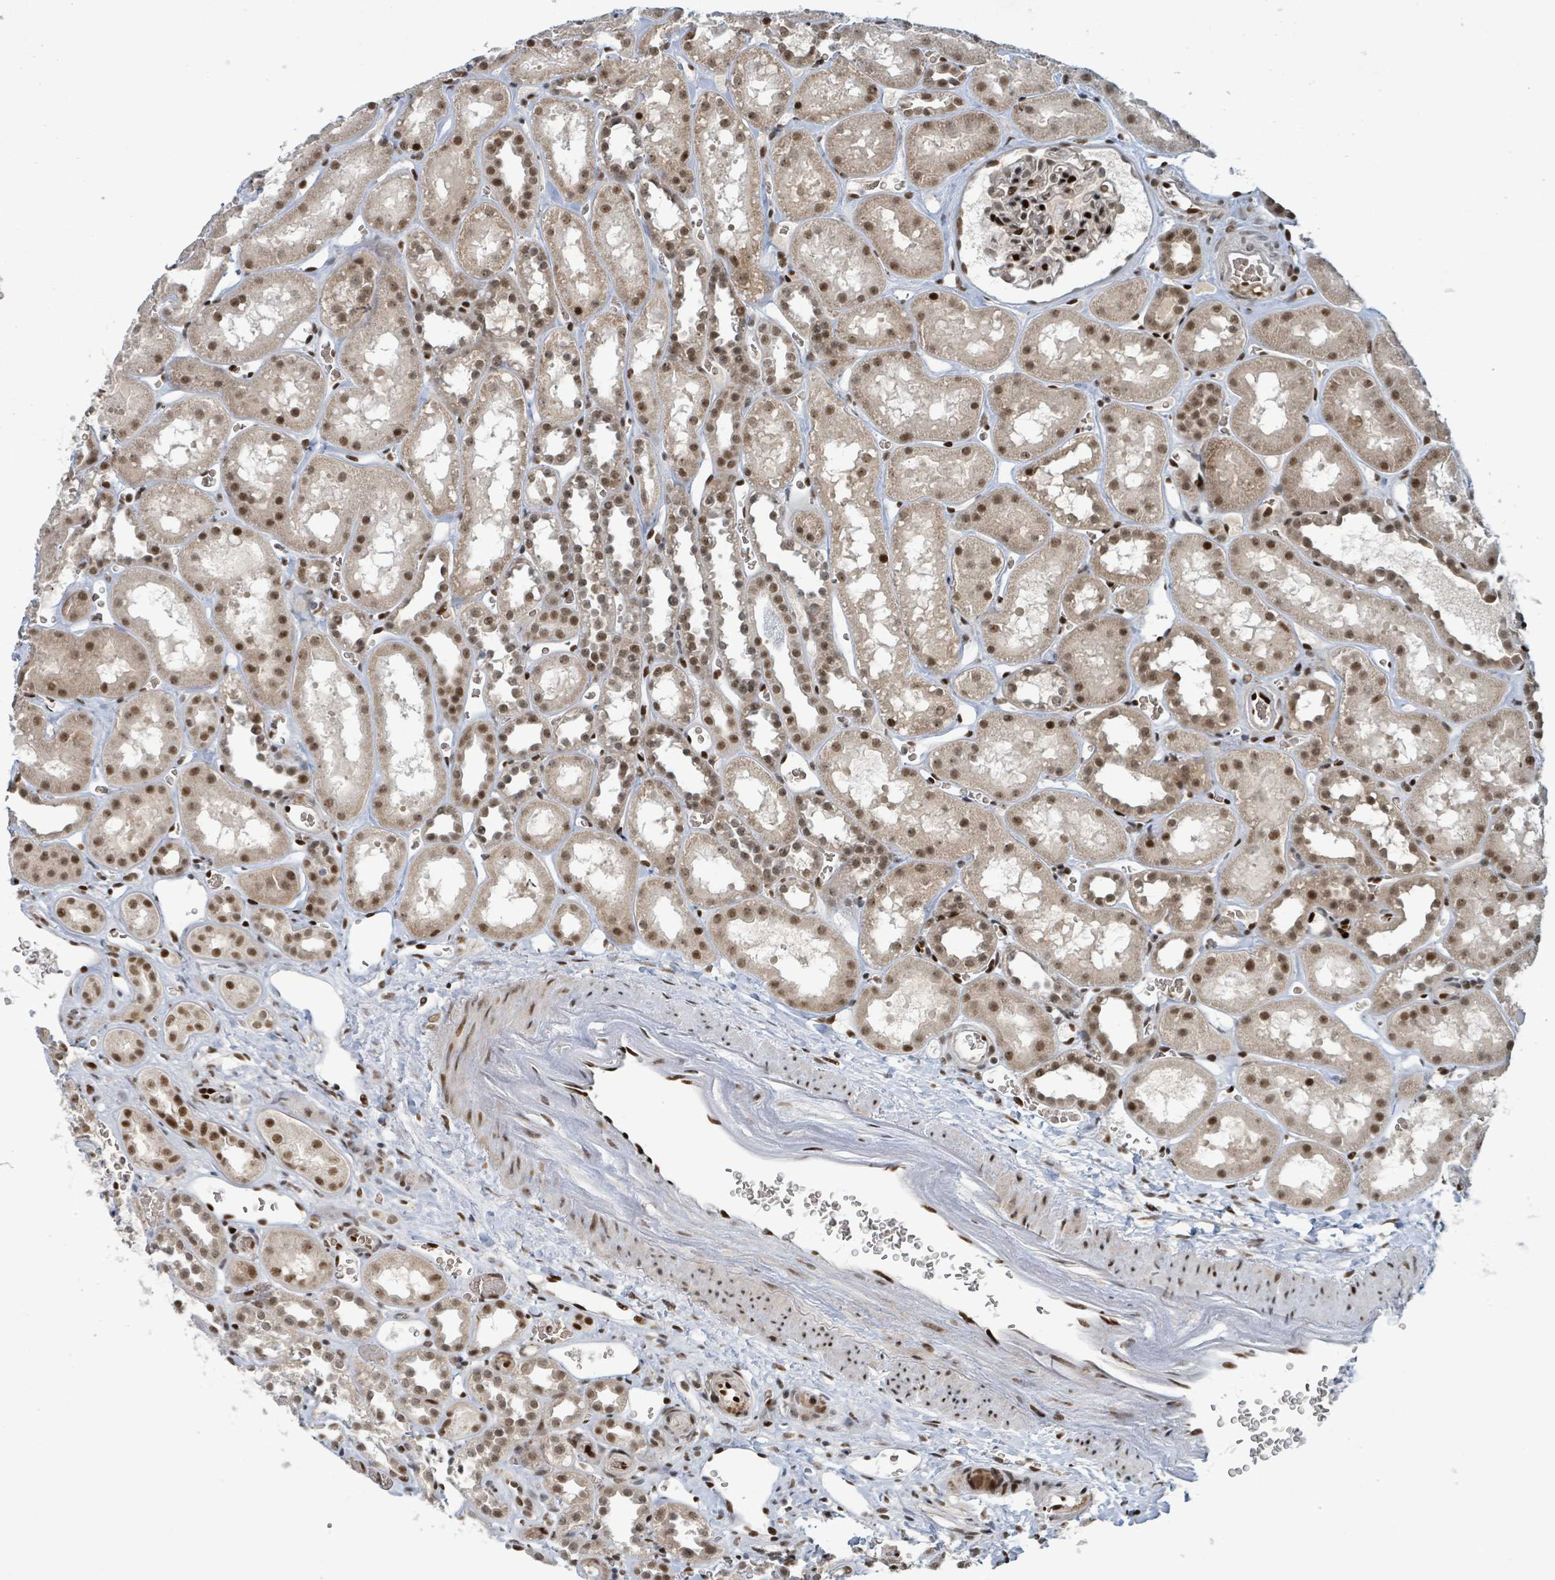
{"staining": {"intensity": "strong", "quantity": "25%-75%", "location": "nuclear"}, "tissue": "kidney", "cell_type": "Cells in glomeruli", "image_type": "normal", "snomed": [{"axis": "morphology", "description": "Normal tissue, NOS"}, {"axis": "topography", "description": "Kidney"}], "caption": "Immunohistochemical staining of unremarkable human kidney reveals strong nuclear protein staining in approximately 25%-75% of cells in glomeruli. (DAB (3,3'-diaminobenzidine) = brown stain, brightfield microscopy at high magnification).", "gene": "KLF3", "patient": {"sex": "female", "age": 41}}